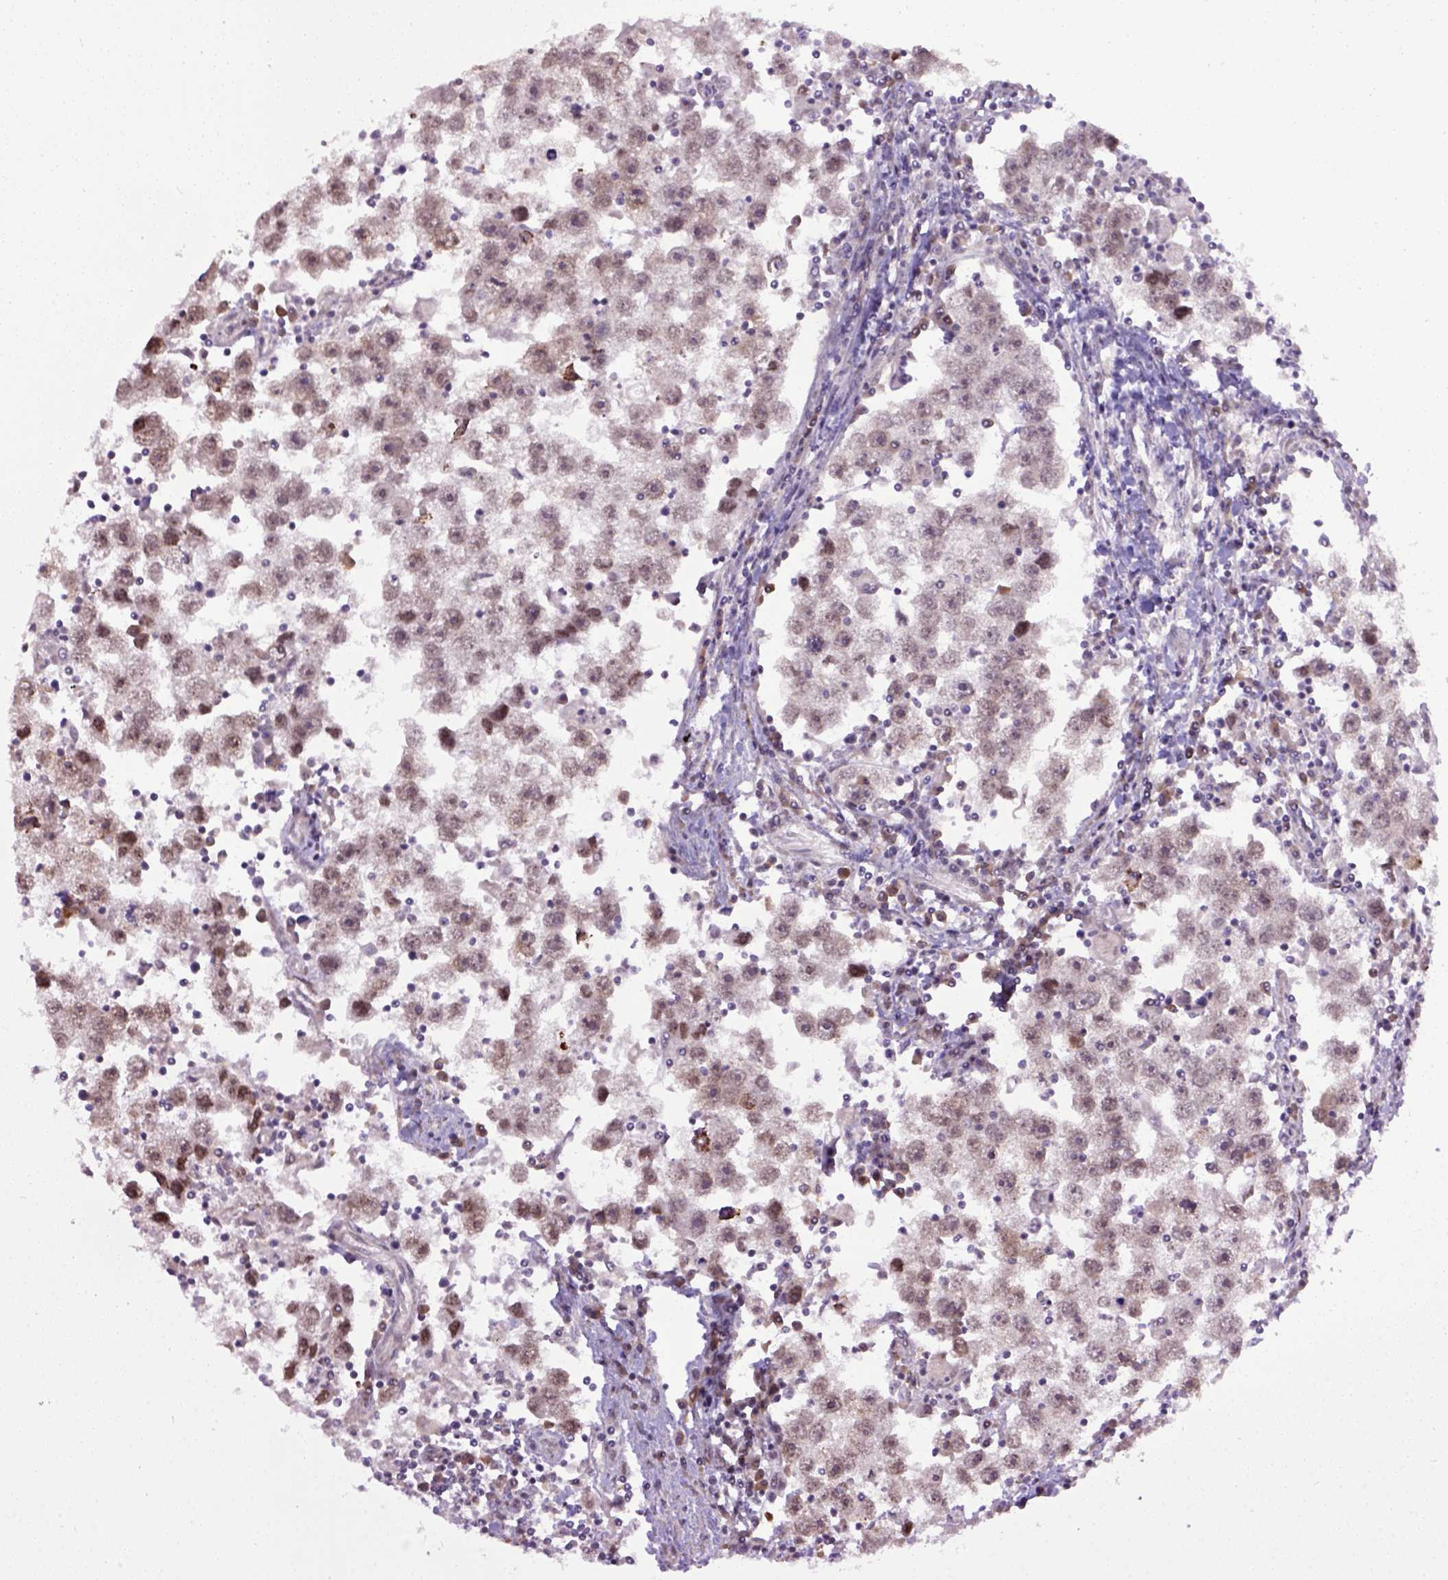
{"staining": {"intensity": "negative", "quantity": "none", "location": "none"}, "tissue": "testis cancer", "cell_type": "Tumor cells", "image_type": "cancer", "snomed": [{"axis": "morphology", "description": "Seminoma, NOS"}, {"axis": "topography", "description": "Testis"}], "caption": "DAB immunohistochemical staining of seminoma (testis) displays no significant staining in tumor cells.", "gene": "RAB43", "patient": {"sex": "male", "age": 30}}